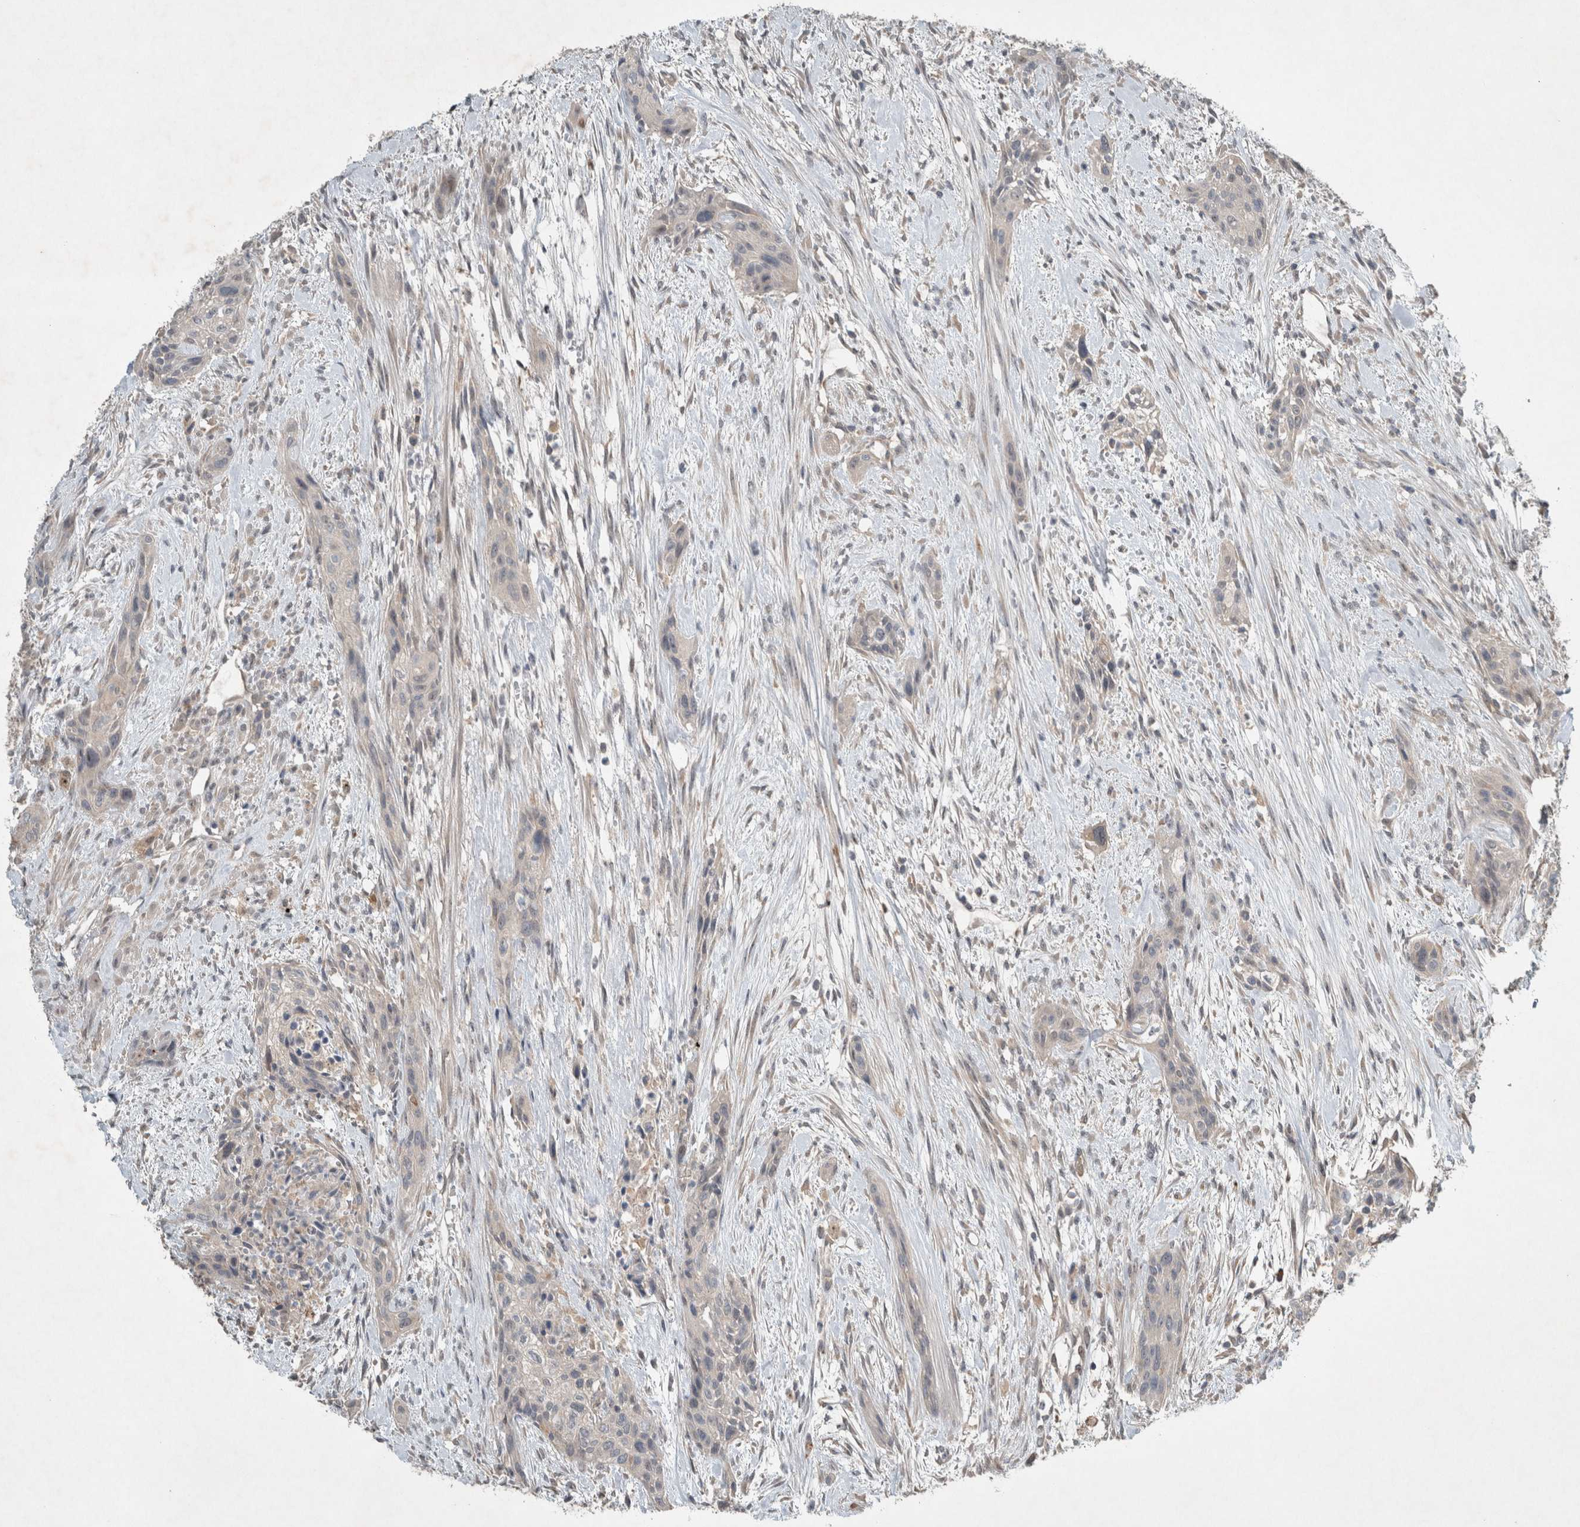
{"staining": {"intensity": "negative", "quantity": "none", "location": "none"}, "tissue": "urothelial cancer", "cell_type": "Tumor cells", "image_type": "cancer", "snomed": [{"axis": "morphology", "description": "Urothelial carcinoma, High grade"}, {"axis": "topography", "description": "Urinary bladder"}], "caption": "IHC micrograph of urothelial cancer stained for a protein (brown), which reveals no positivity in tumor cells.", "gene": "RALGDS", "patient": {"sex": "male", "age": 35}}